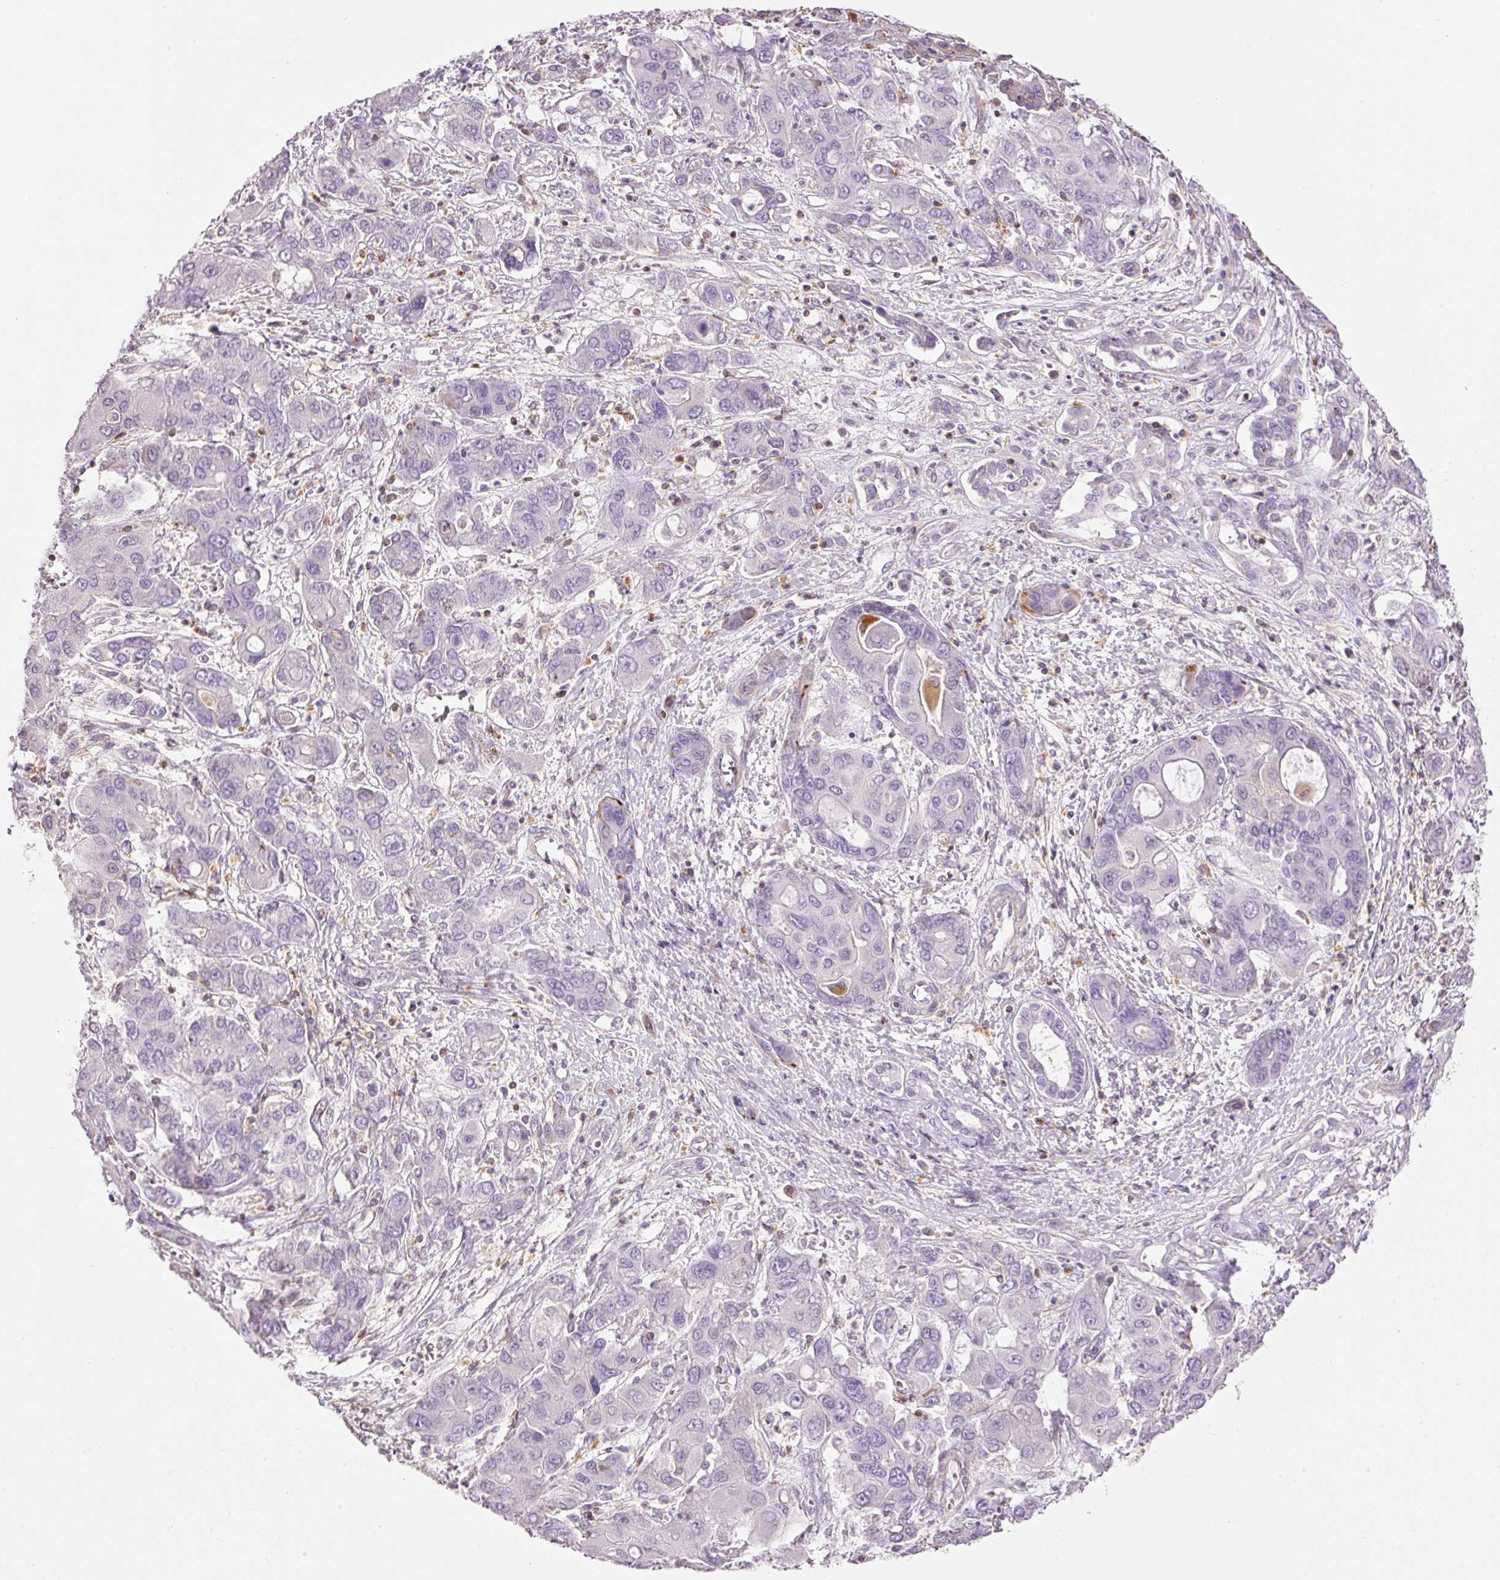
{"staining": {"intensity": "negative", "quantity": "none", "location": "none"}, "tissue": "liver cancer", "cell_type": "Tumor cells", "image_type": "cancer", "snomed": [{"axis": "morphology", "description": "Cholangiocarcinoma"}, {"axis": "topography", "description": "Liver"}], "caption": "This is an IHC image of human liver cancer (cholangiocarcinoma). There is no staining in tumor cells.", "gene": "DOK6", "patient": {"sex": "male", "age": 67}}